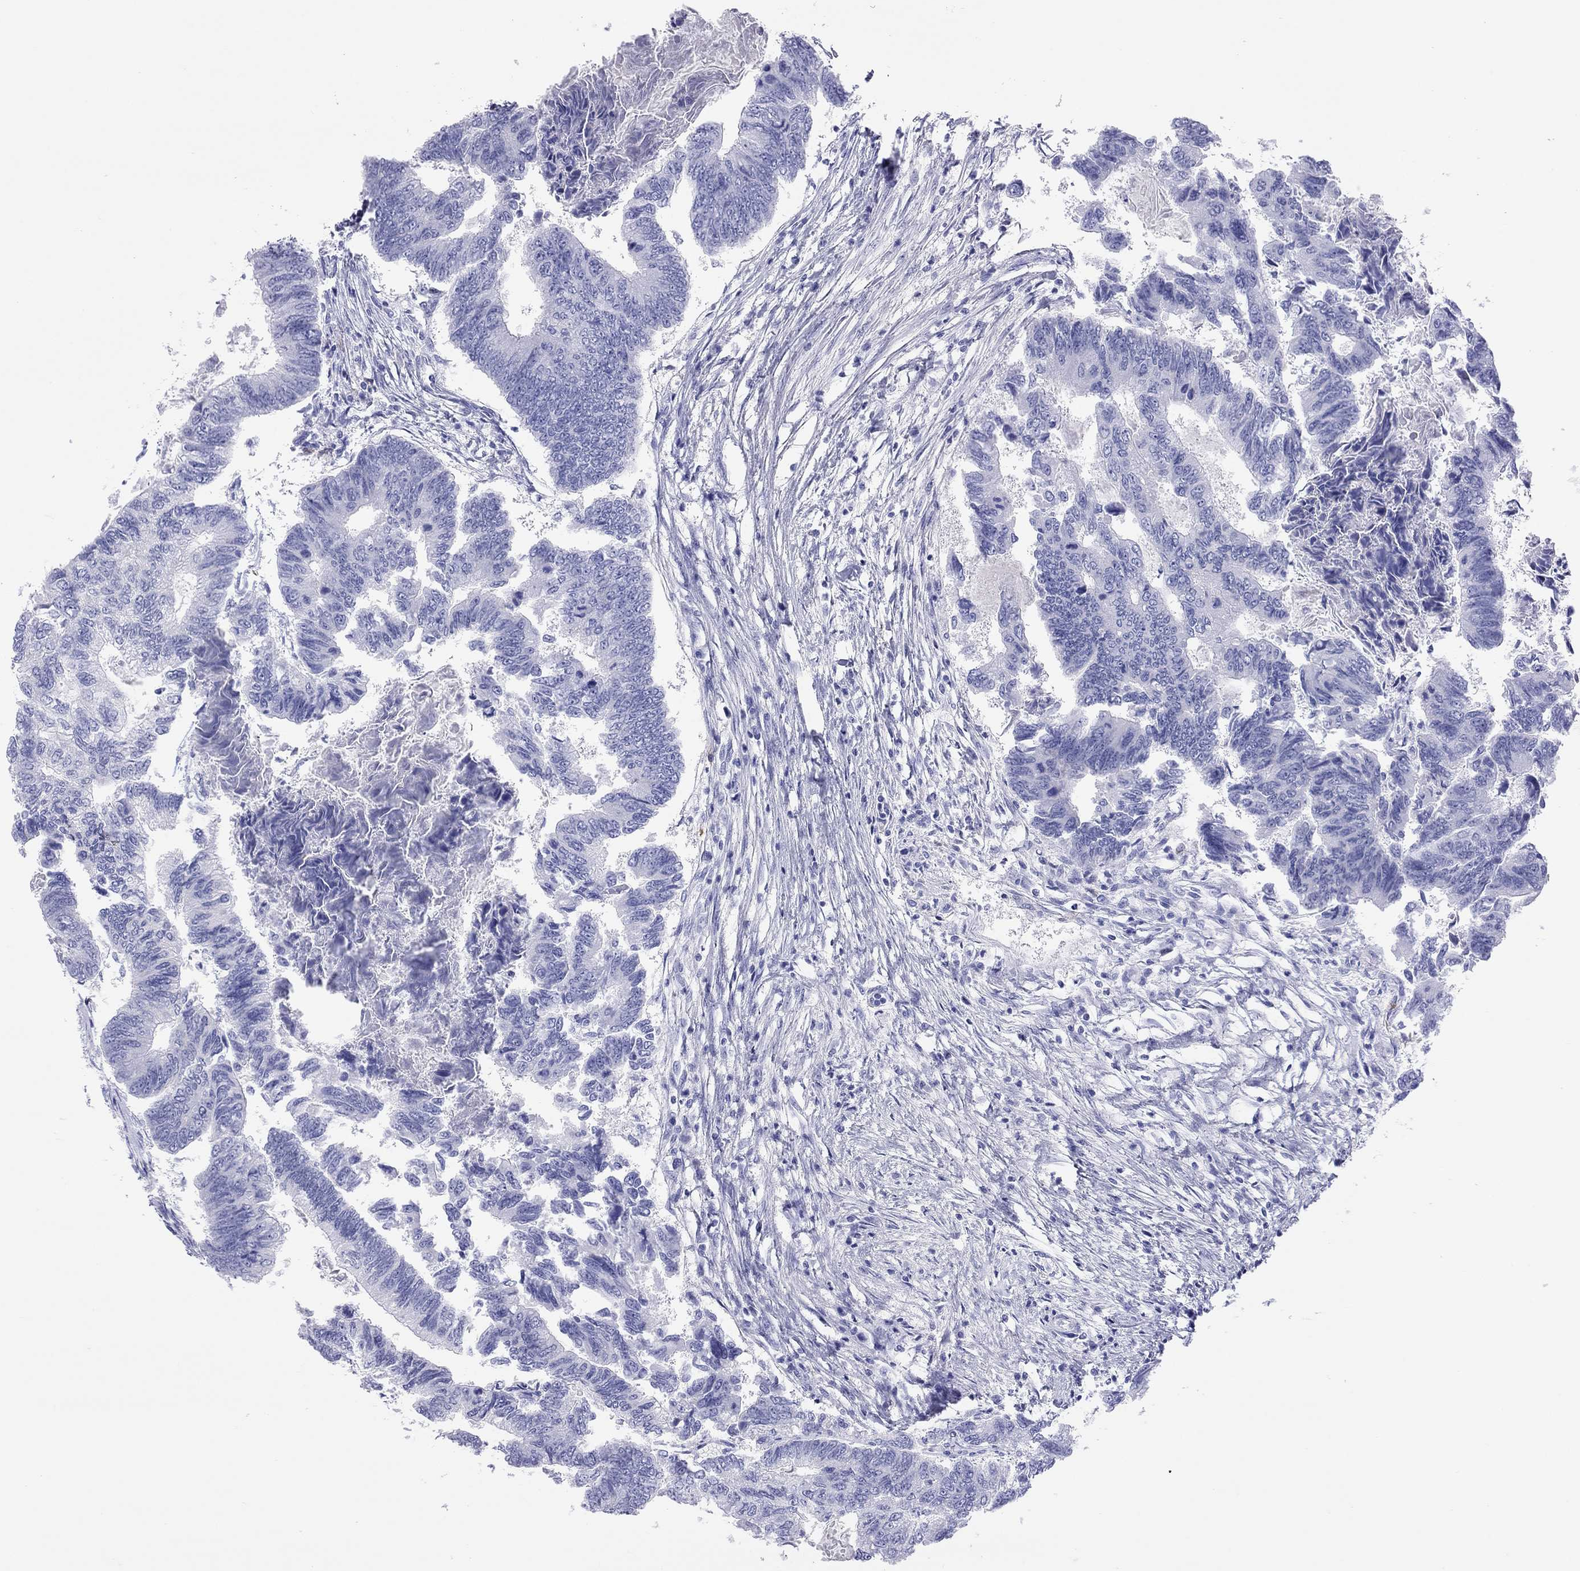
{"staining": {"intensity": "negative", "quantity": "none", "location": "none"}, "tissue": "colorectal cancer", "cell_type": "Tumor cells", "image_type": "cancer", "snomed": [{"axis": "morphology", "description": "Adenocarcinoma, NOS"}, {"axis": "topography", "description": "Colon"}], "caption": "Immunohistochemical staining of colorectal cancer exhibits no significant positivity in tumor cells.", "gene": "HLA-DQB2", "patient": {"sex": "female", "age": 65}}